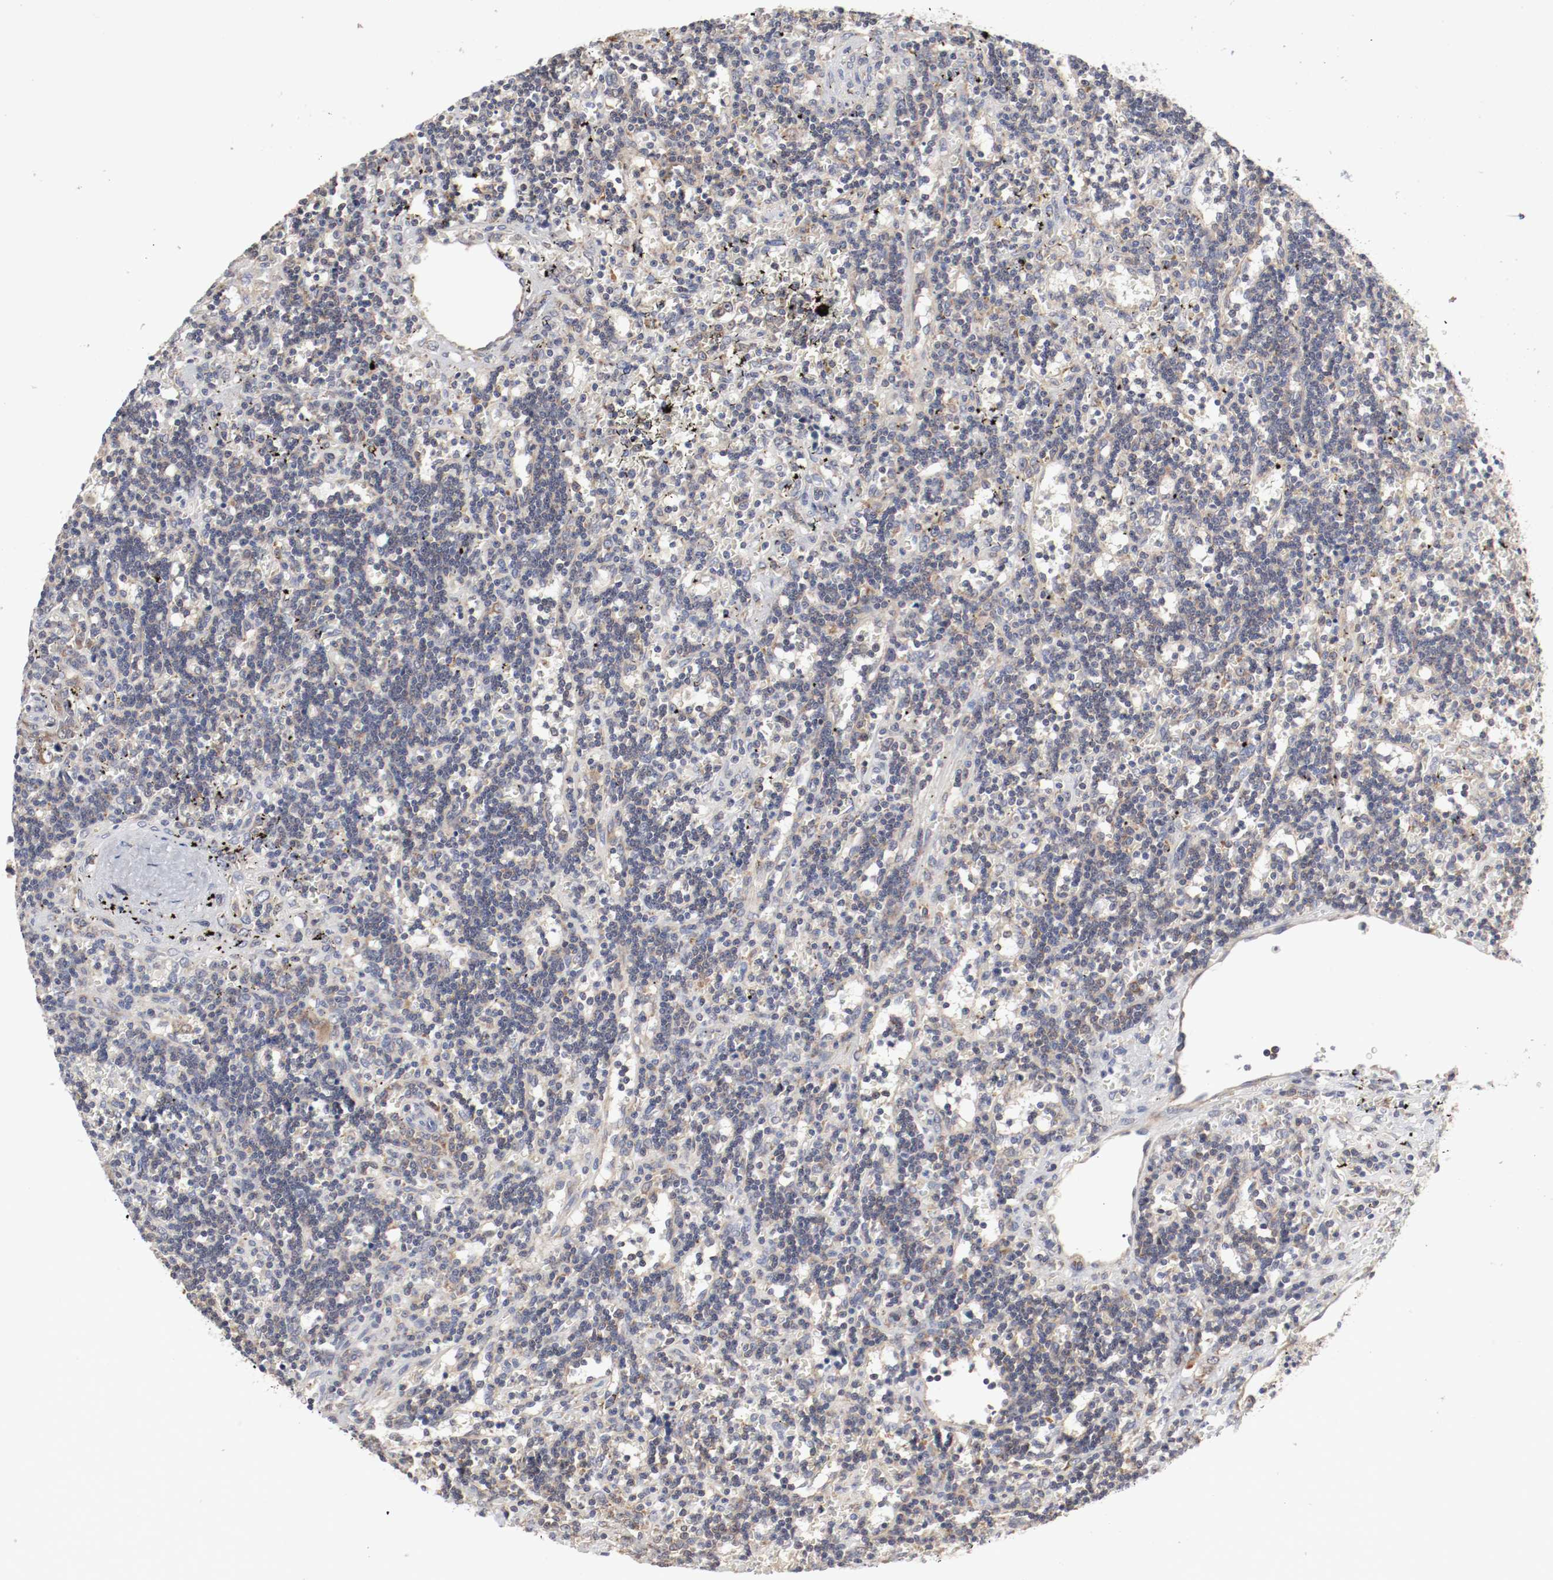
{"staining": {"intensity": "weak", "quantity": ">75%", "location": "cytoplasmic/membranous"}, "tissue": "lymphoma", "cell_type": "Tumor cells", "image_type": "cancer", "snomed": [{"axis": "morphology", "description": "Malignant lymphoma, non-Hodgkin's type, Low grade"}, {"axis": "topography", "description": "Spleen"}], "caption": "An image showing weak cytoplasmic/membranous staining in about >75% of tumor cells in lymphoma, as visualized by brown immunohistochemical staining.", "gene": "FKBP3", "patient": {"sex": "male", "age": 60}}